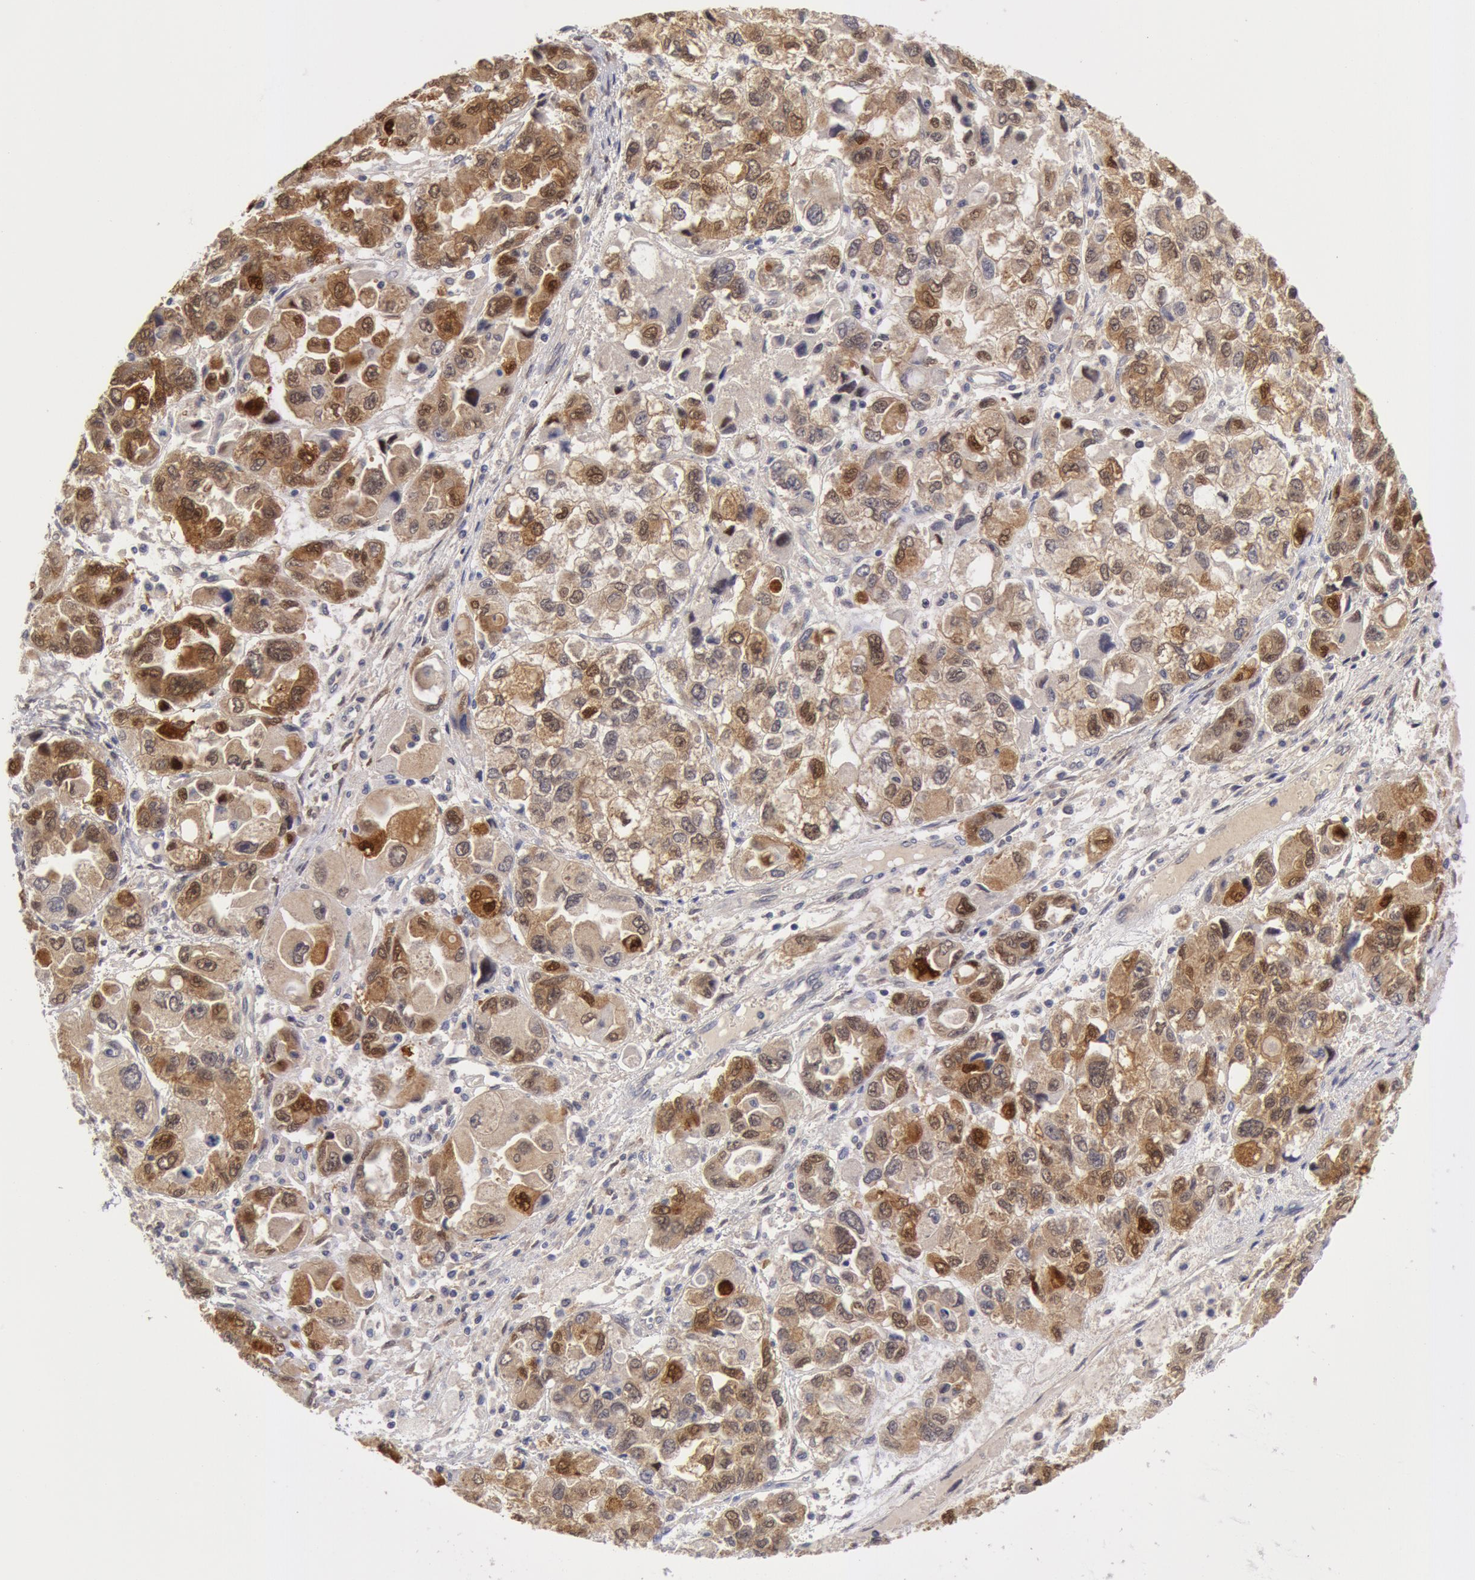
{"staining": {"intensity": "moderate", "quantity": "25%-75%", "location": "cytoplasmic/membranous,nuclear"}, "tissue": "ovarian cancer", "cell_type": "Tumor cells", "image_type": "cancer", "snomed": [{"axis": "morphology", "description": "Cystadenocarcinoma, serous, NOS"}, {"axis": "topography", "description": "Ovary"}], "caption": "Immunohistochemical staining of ovarian cancer shows medium levels of moderate cytoplasmic/membranous and nuclear protein positivity in approximately 25%-75% of tumor cells. Immunohistochemistry stains the protein in brown and the nuclei are stained blue.", "gene": "TXNRD1", "patient": {"sex": "female", "age": 84}}